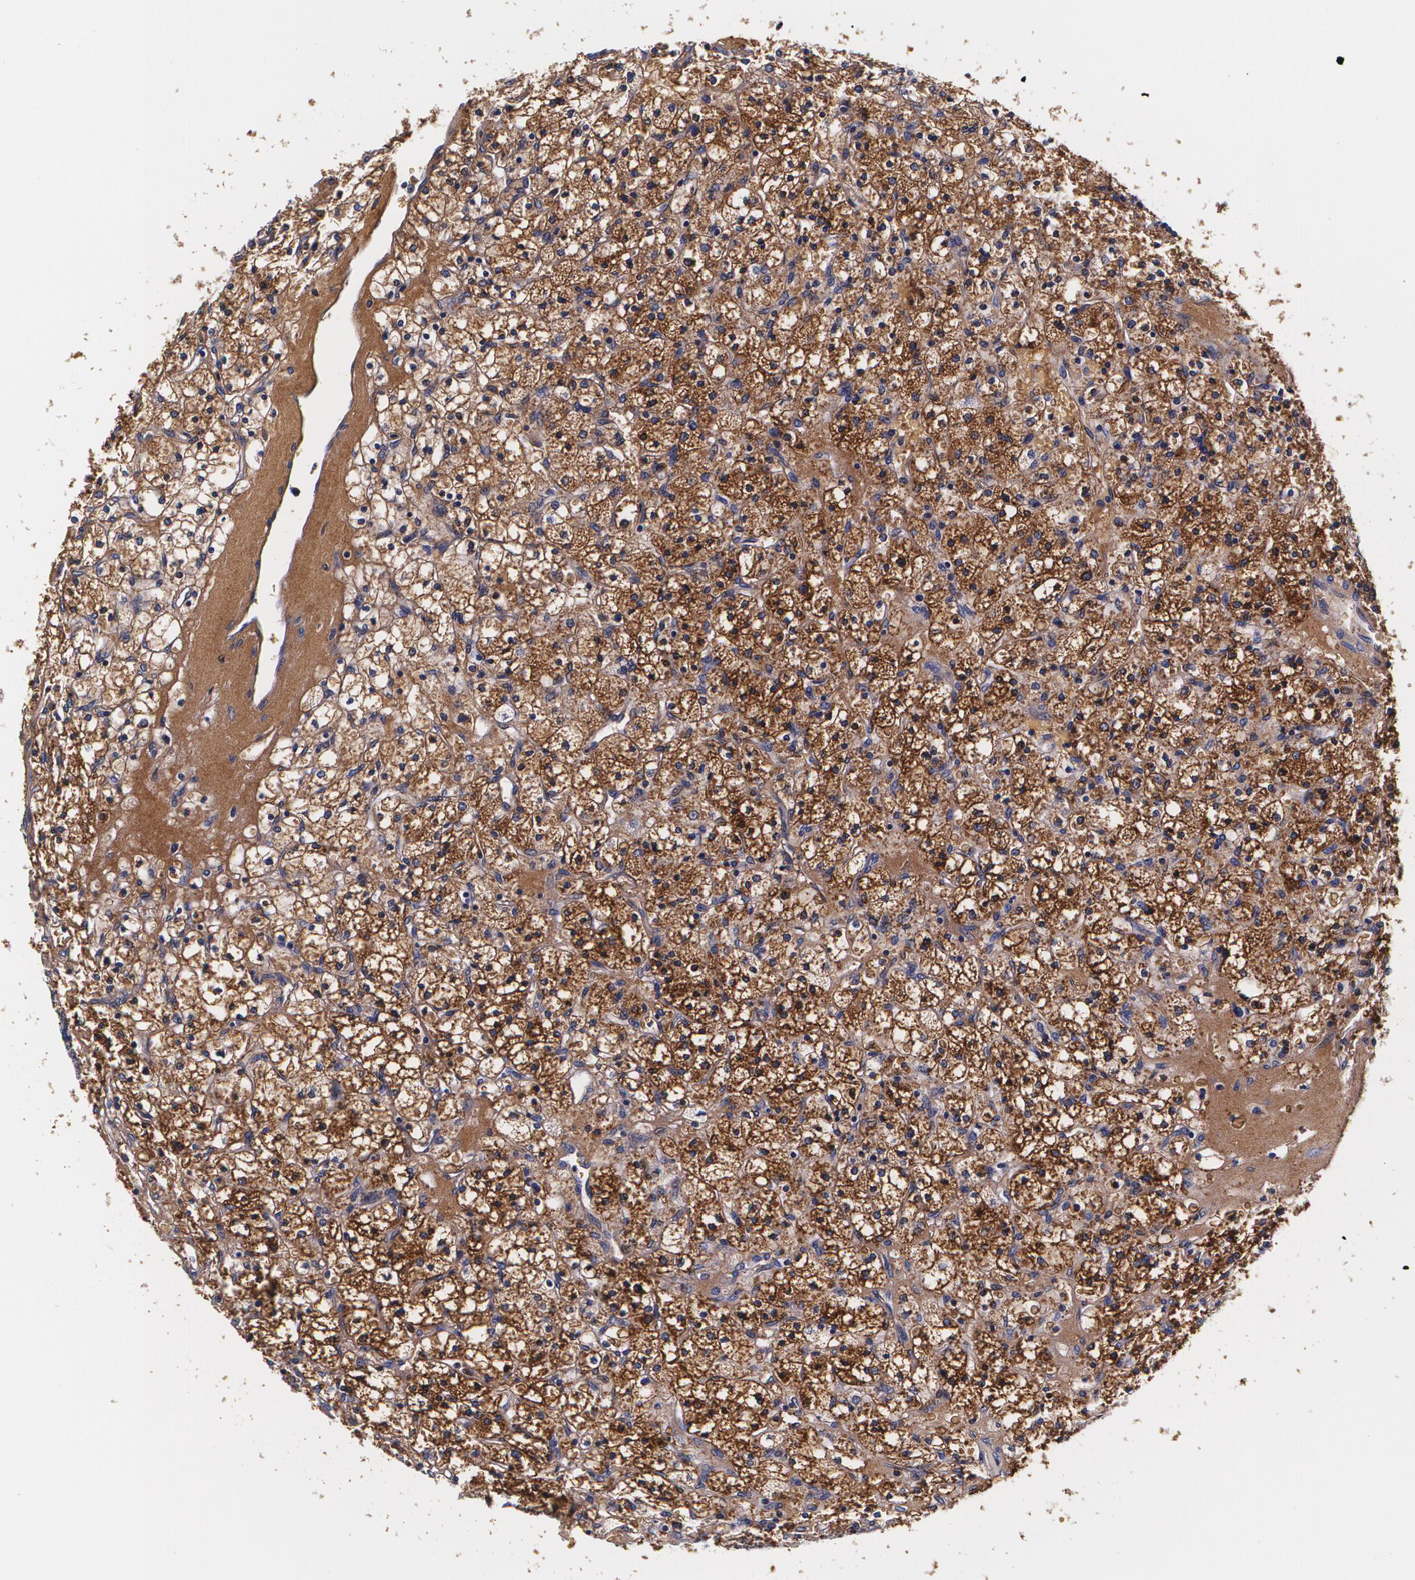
{"staining": {"intensity": "moderate", "quantity": ">75%", "location": "cytoplasmic/membranous"}, "tissue": "renal cancer", "cell_type": "Tumor cells", "image_type": "cancer", "snomed": [{"axis": "morphology", "description": "Adenocarcinoma, NOS"}, {"axis": "topography", "description": "Kidney"}], "caption": "High-magnification brightfield microscopy of renal cancer stained with DAB (brown) and counterstained with hematoxylin (blue). tumor cells exhibit moderate cytoplasmic/membranous positivity is present in approximately>75% of cells. The staining was performed using DAB to visualize the protein expression in brown, while the nuclei were stained in blue with hematoxylin (Magnification: 20x).", "gene": "TTR", "patient": {"sex": "female", "age": 83}}